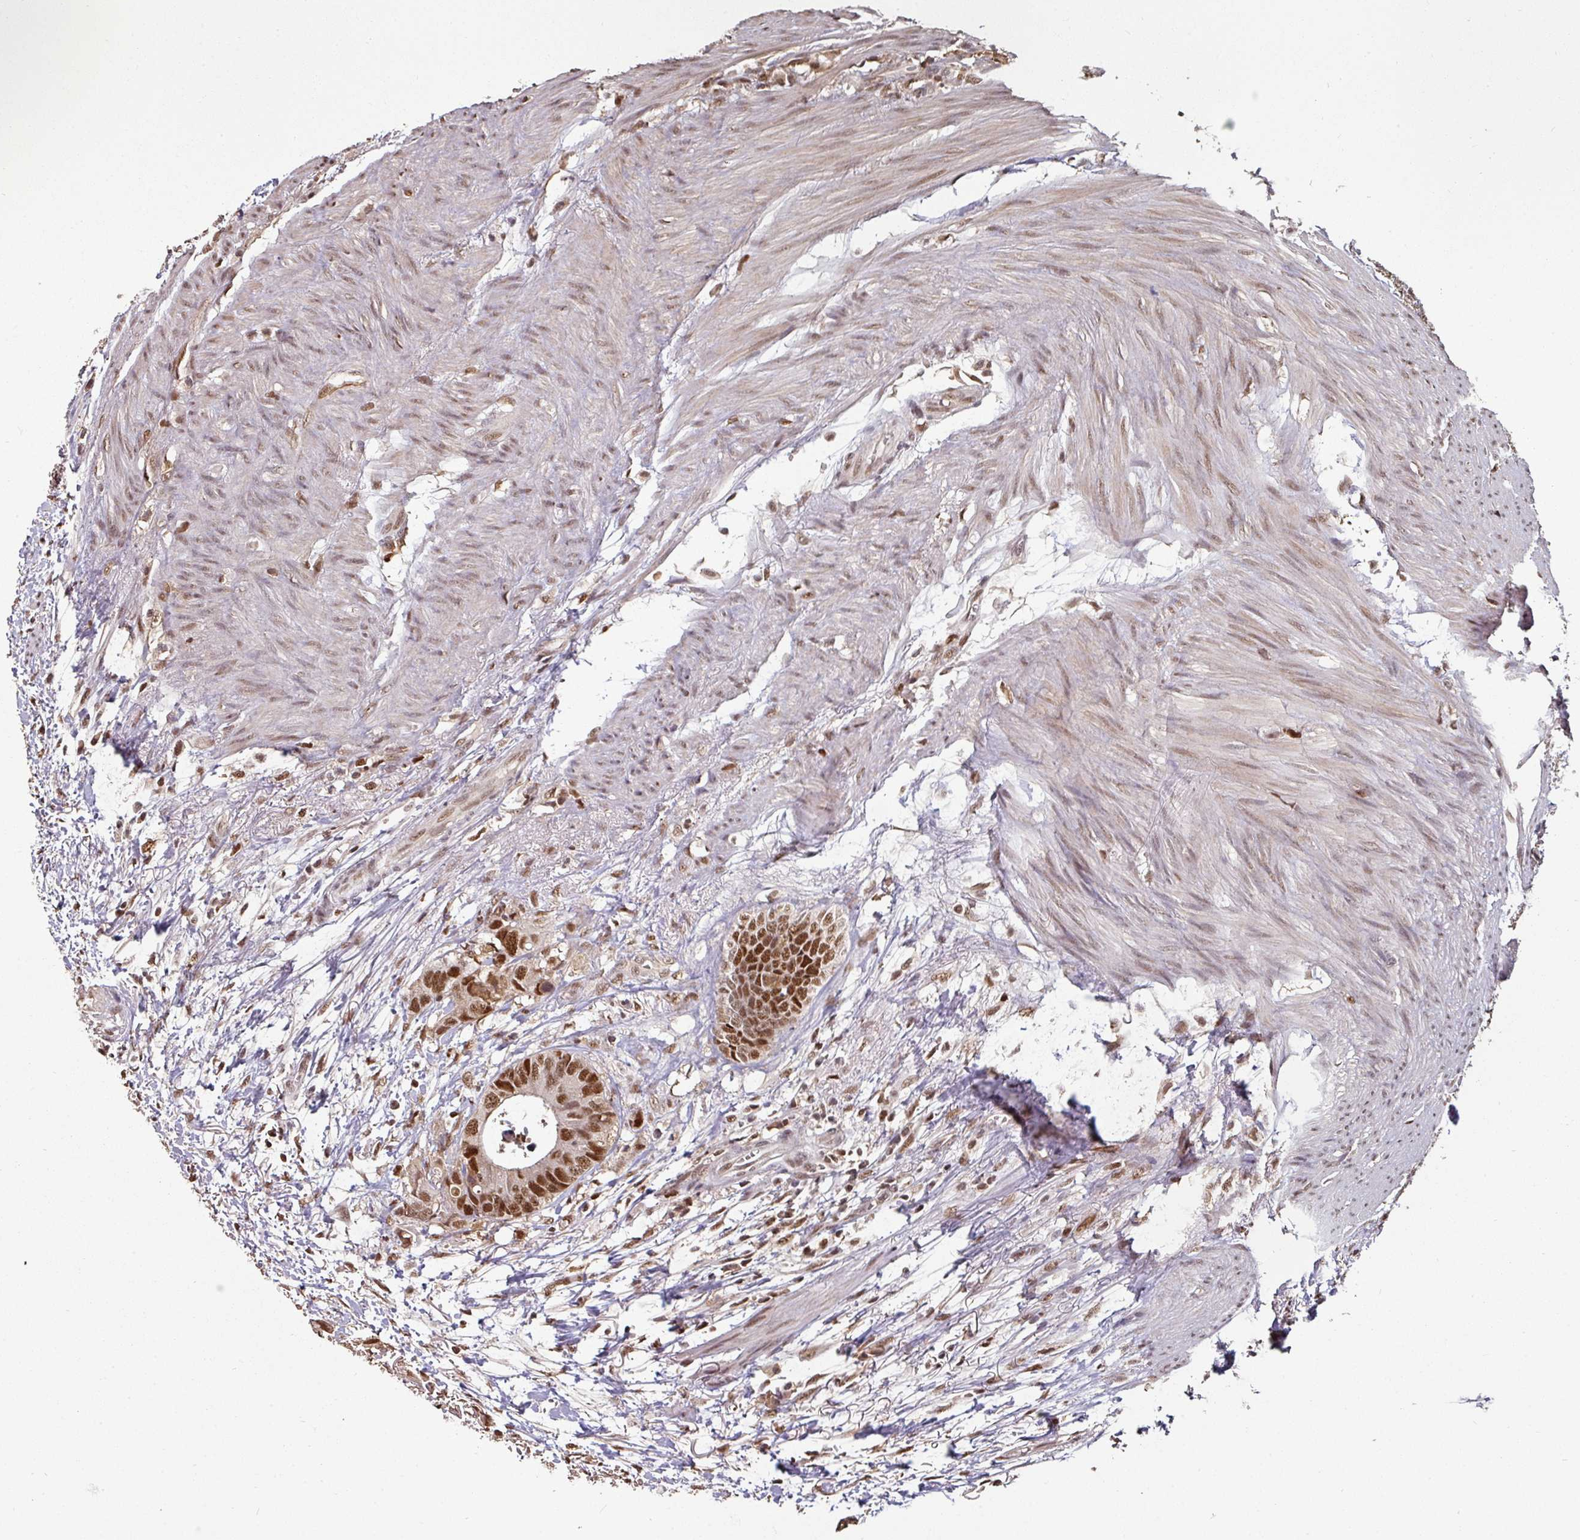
{"staining": {"intensity": "strong", "quantity": ">75%", "location": "nuclear"}, "tissue": "colorectal cancer", "cell_type": "Tumor cells", "image_type": "cancer", "snomed": [{"axis": "morphology", "description": "Adenocarcinoma, NOS"}, {"axis": "topography", "description": "Colon"}], "caption": "Colorectal adenocarcinoma stained for a protein demonstrates strong nuclear positivity in tumor cells.", "gene": "POLD1", "patient": {"sex": "female", "age": 57}}